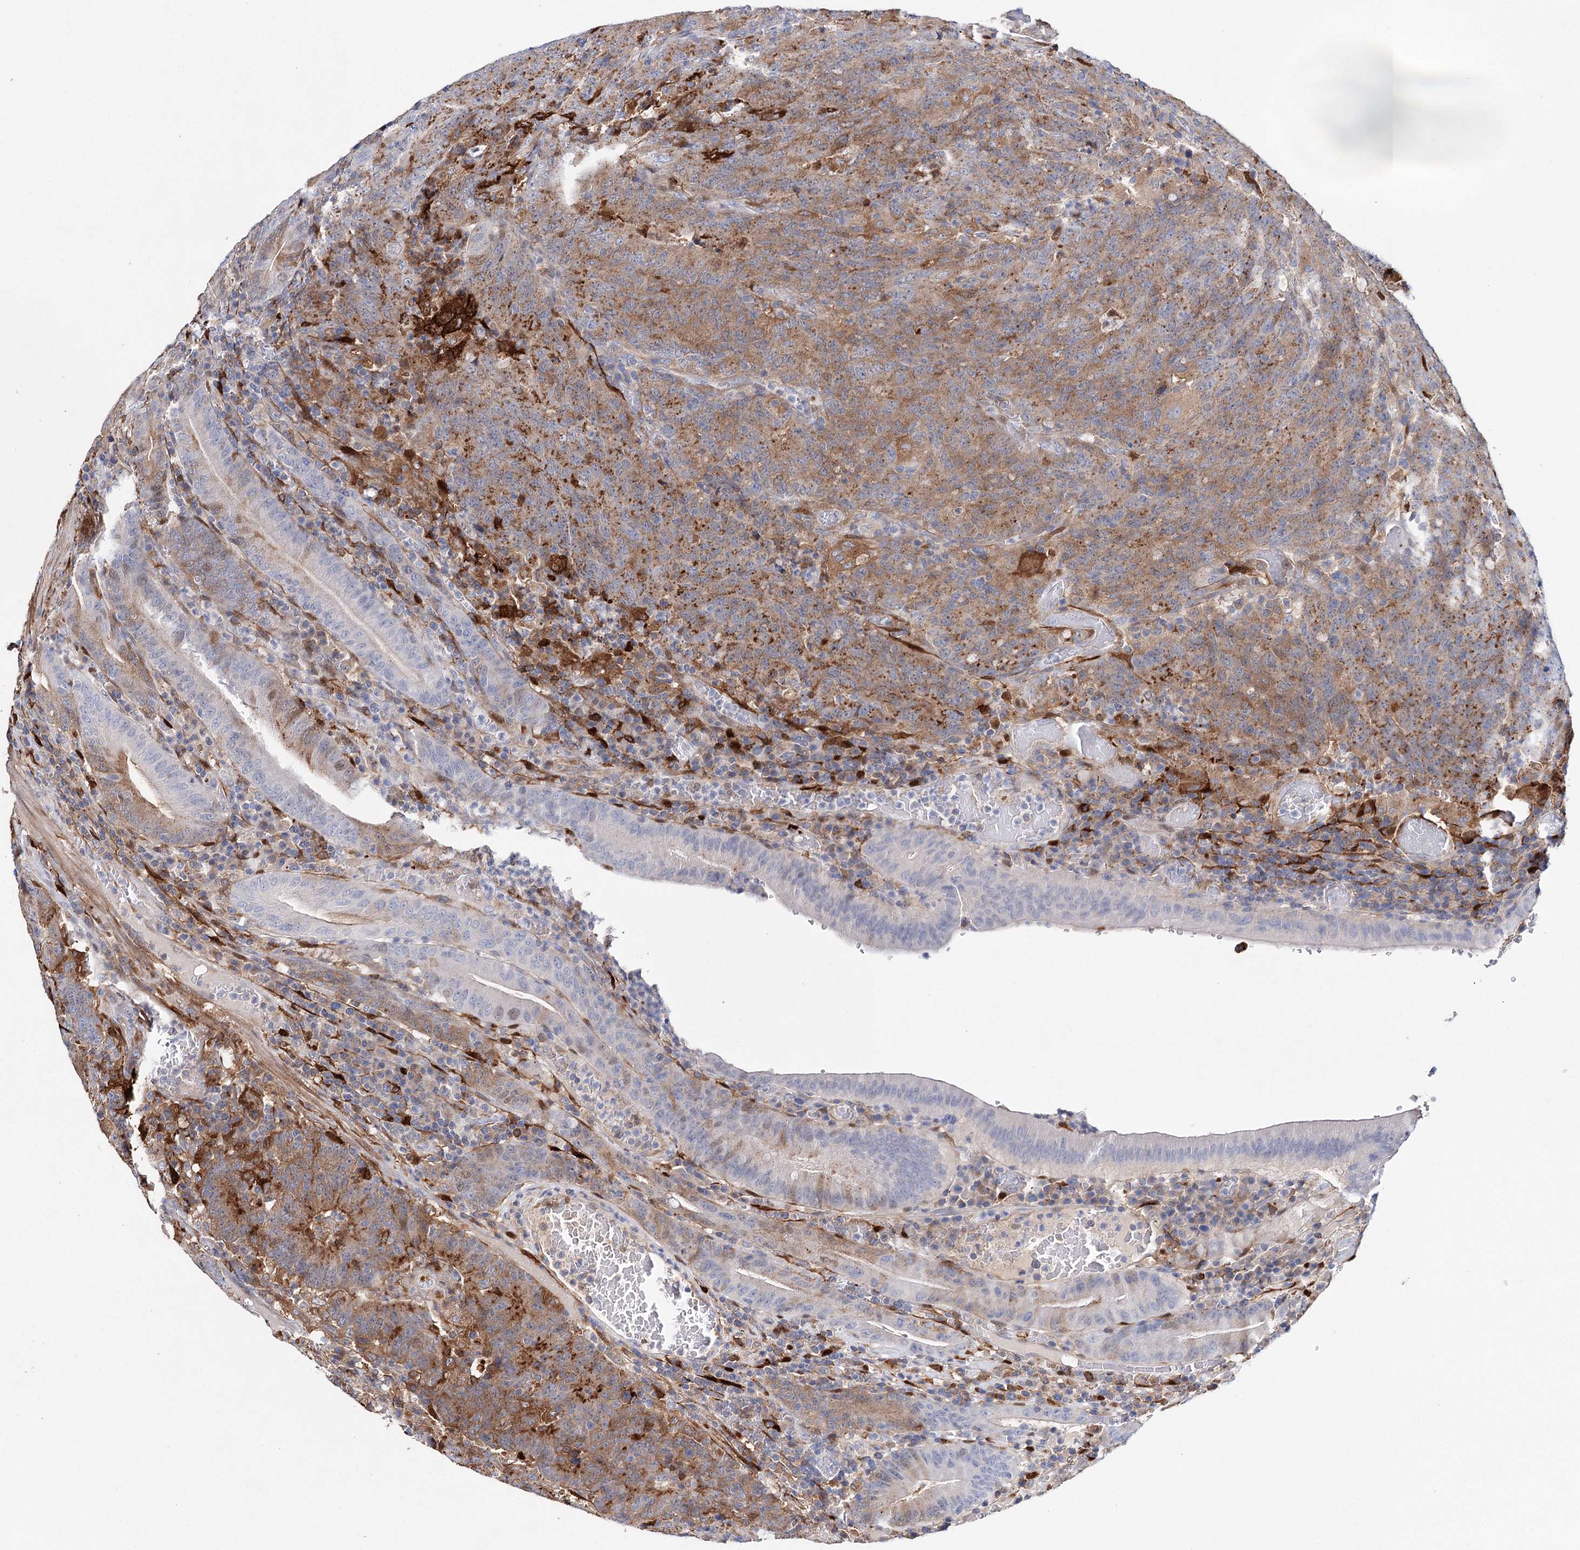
{"staining": {"intensity": "strong", "quantity": "25%-75%", "location": "cytoplasmic/membranous"}, "tissue": "colorectal cancer", "cell_type": "Tumor cells", "image_type": "cancer", "snomed": [{"axis": "morphology", "description": "Normal tissue, NOS"}, {"axis": "morphology", "description": "Adenocarcinoma, NOS"}, {"axis": "topography", "description": "Colon"}], "caption": "Immunohistochemical staining of human colorectal cancer exhibits strong cytoplasmic/membranous protein positivity in approximately 25%-75% of tumor cells.", "gene": "CFAP46", "patient": {"sex": "female", "age": 75}}